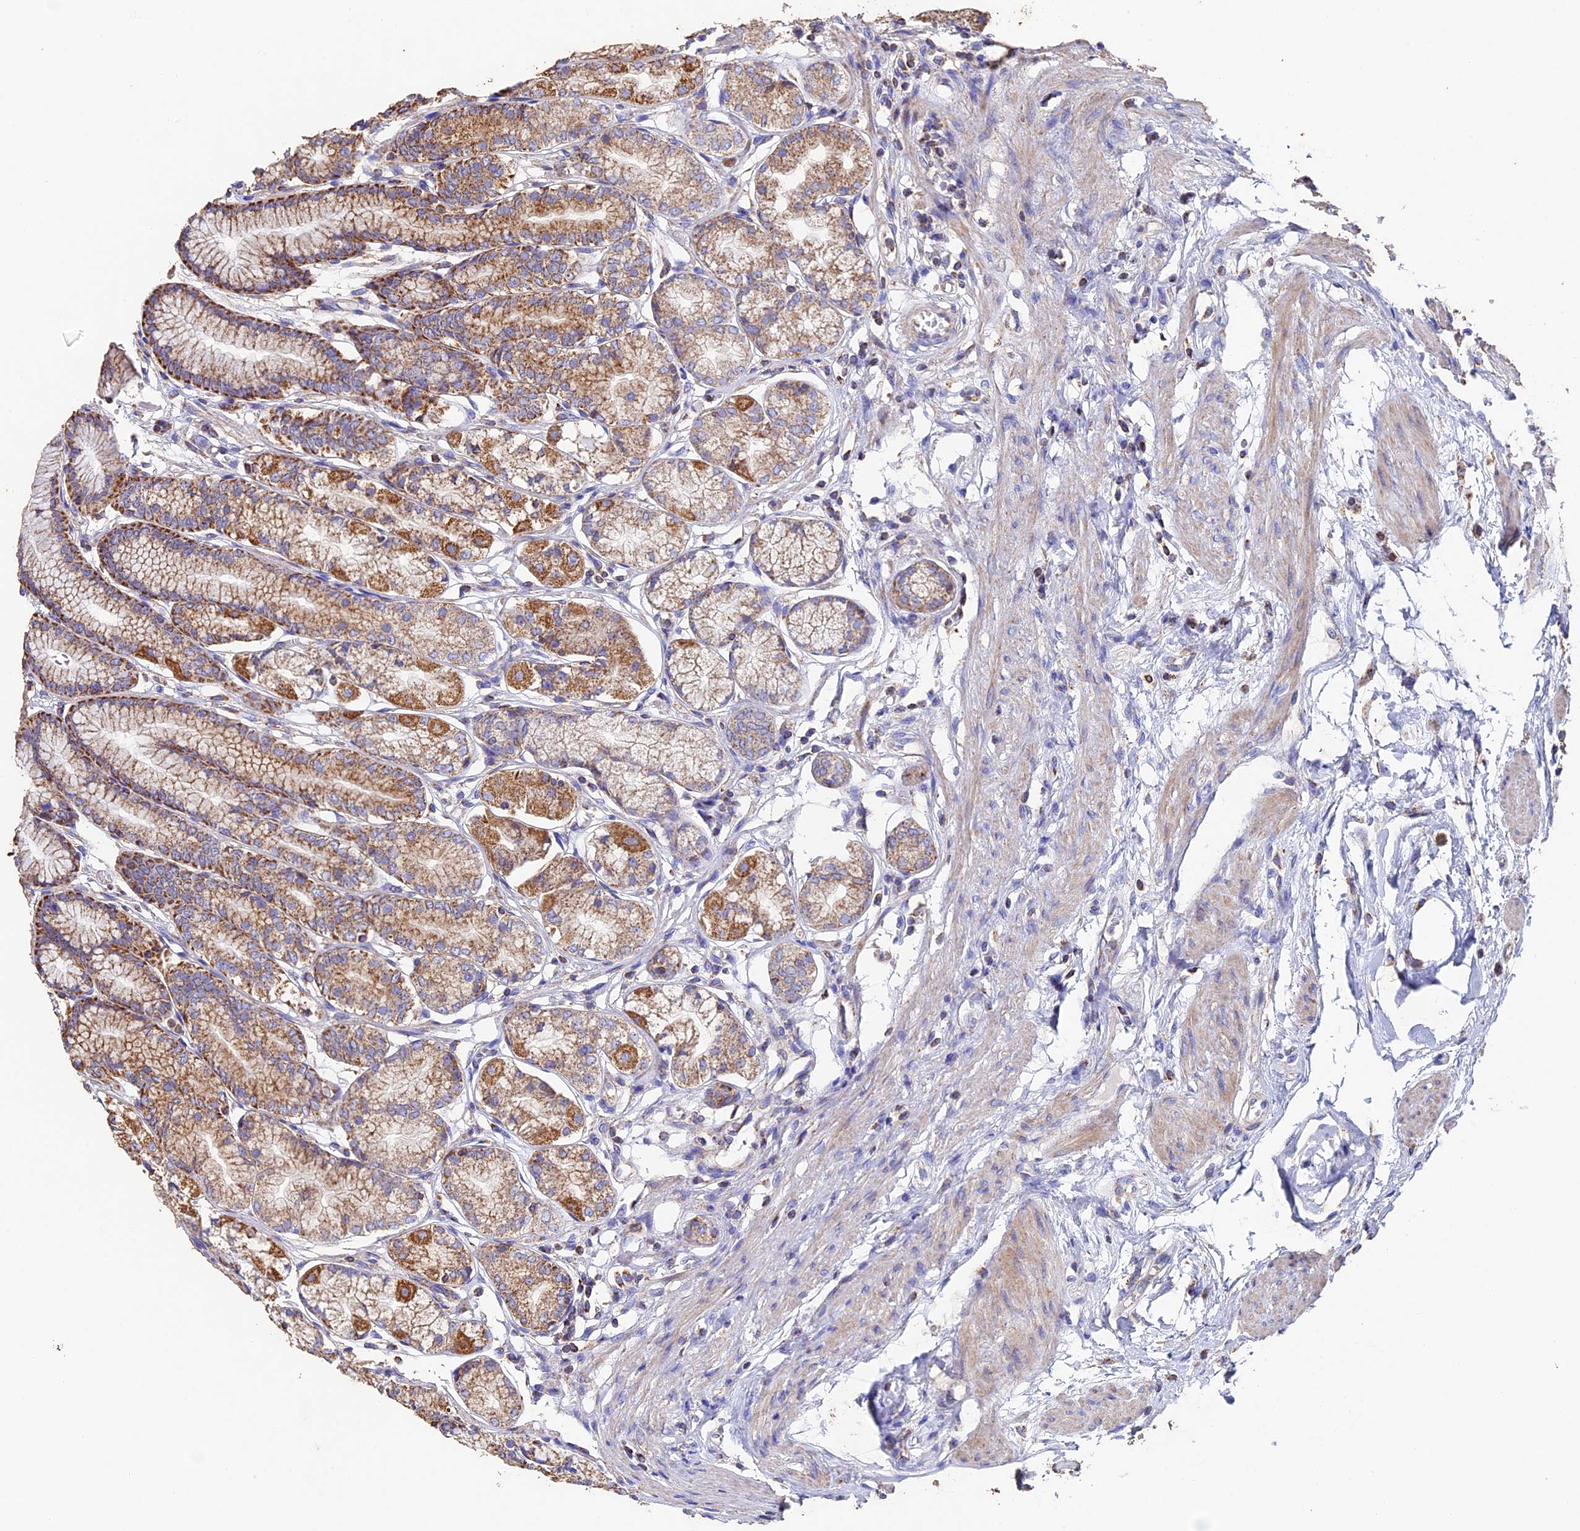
{"staining": {"intensity": "moderate", "quantity": ">75%", "location": "cytoplasmic/membranous"}, "tissue": "stomach", "cell_type": "Glandular cells", "image_type": "normal", "snomed": [{"axis": "morphology", "description": "Normal tissue, NOS"}, {"axis": "morphology", "description": "Adenocarcinoma, NOS"}, {"axis": "morphology", "description": "Adenocarcinoma, High grade"}, {"axis": "topography", "description": "Stomach, upper"}, {"axis": "topography", "description": "Stomach"}], "caption": "Immunohistochemistry (IHC) staining of benign stomach, which reveals medium levels of moderate cytoplasmic/membranous positivity in approximately >75% of glandular cells indicating moderate cytoplasmic/membranous protein expression. The staining was performed using DAB (brown) for protein detection and nuclei were counterstained in hematoxylin (blue).", "gene": "ADAT1", "patient": {"sex": "female", "age": 65}}